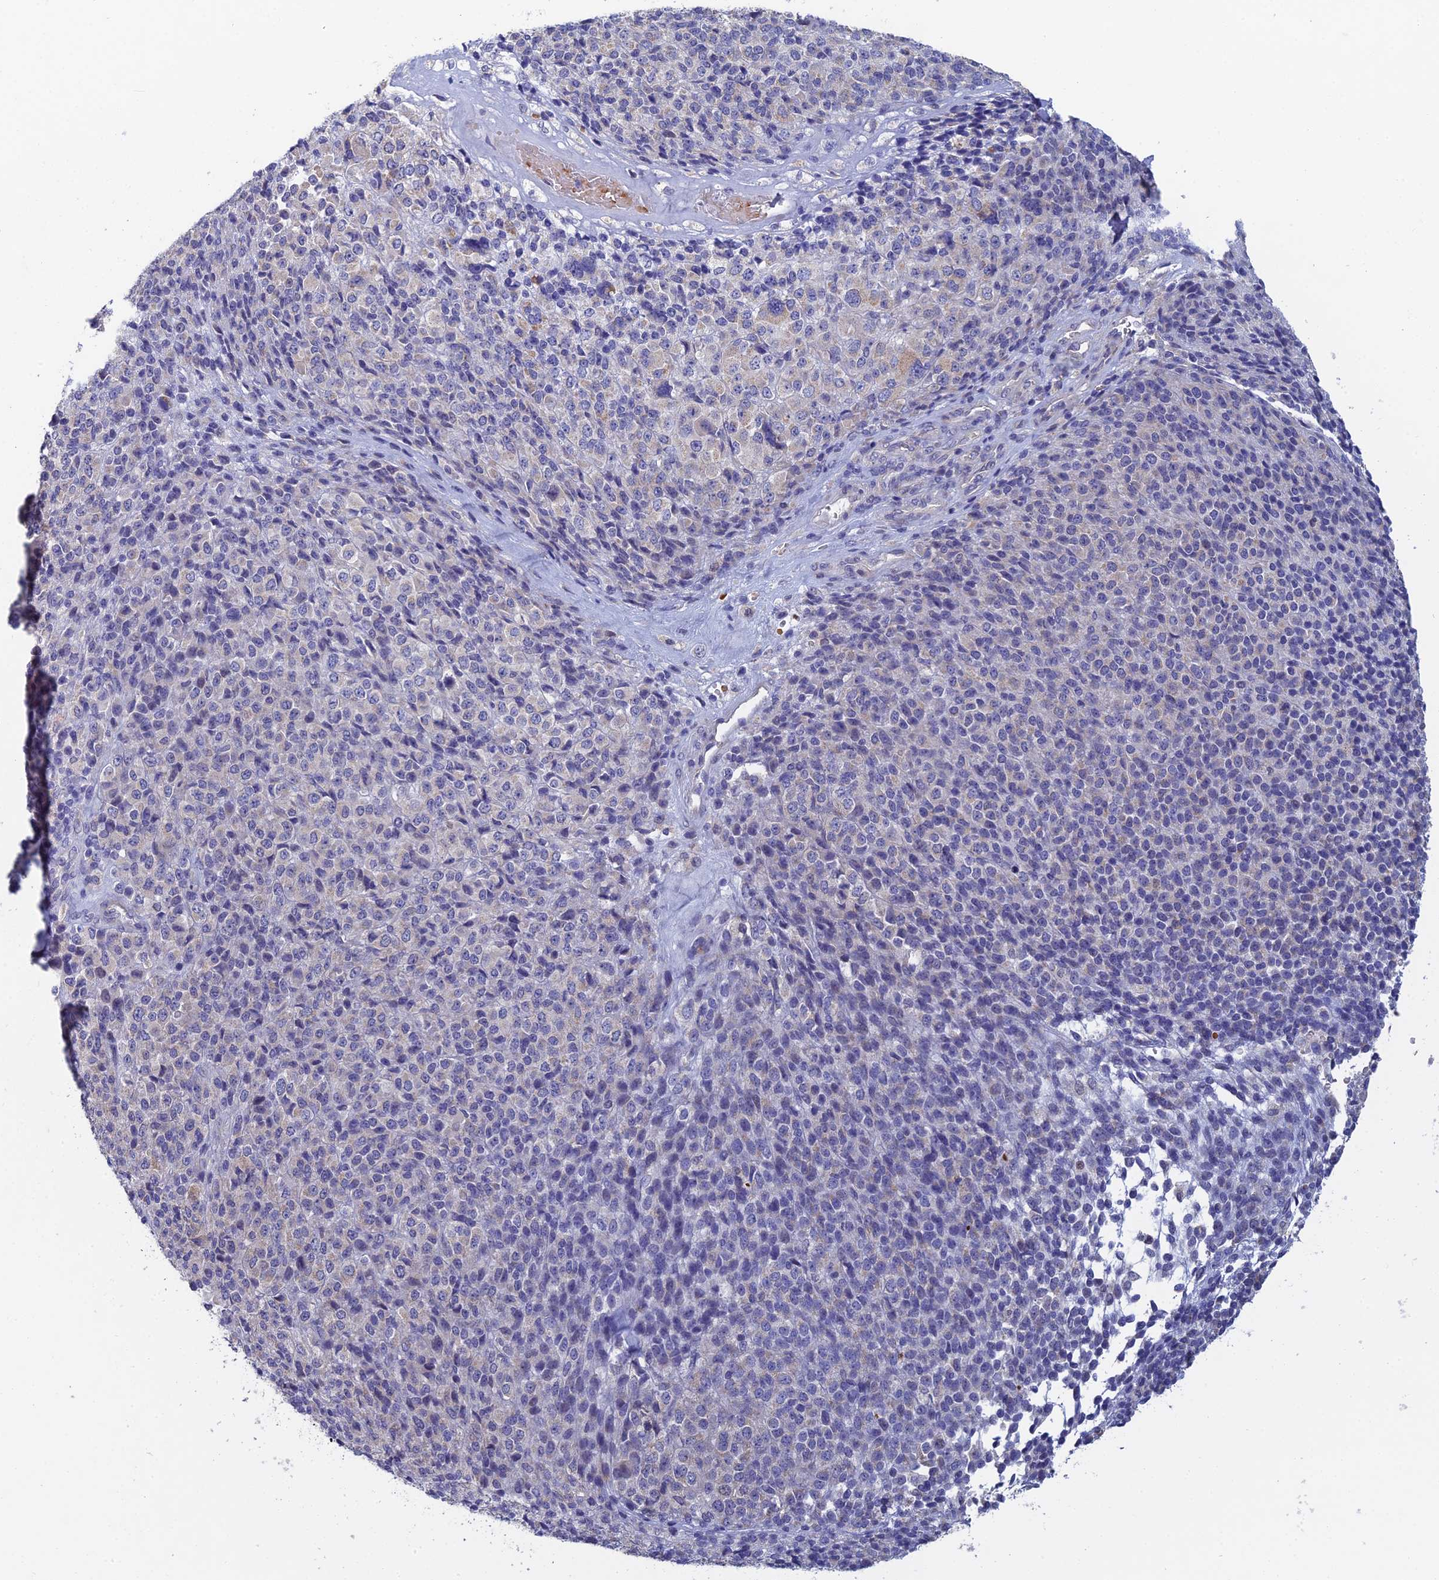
{"staining": {"intensity": "negative", "quantity": "none", "location": "none"}, "tissue": "melanoma", "cell_type": "Tumor cells", "image_type": "cancer", "snomed": [{"axis": "morphology", "description": "Malignant melanoma, Metastatic site"}, {"axis": "topography", "description": "Brain"}], "caption": "There is no significant expression in tumor cells of melanoma. The staining was performed using DAB to visualize the protein expression in brown, while the nuclei were stained in blue with hematoxylin (Magnification: 20x).", "gene": "GIPC1", "patient": {"sex": "female", "age": 56}}